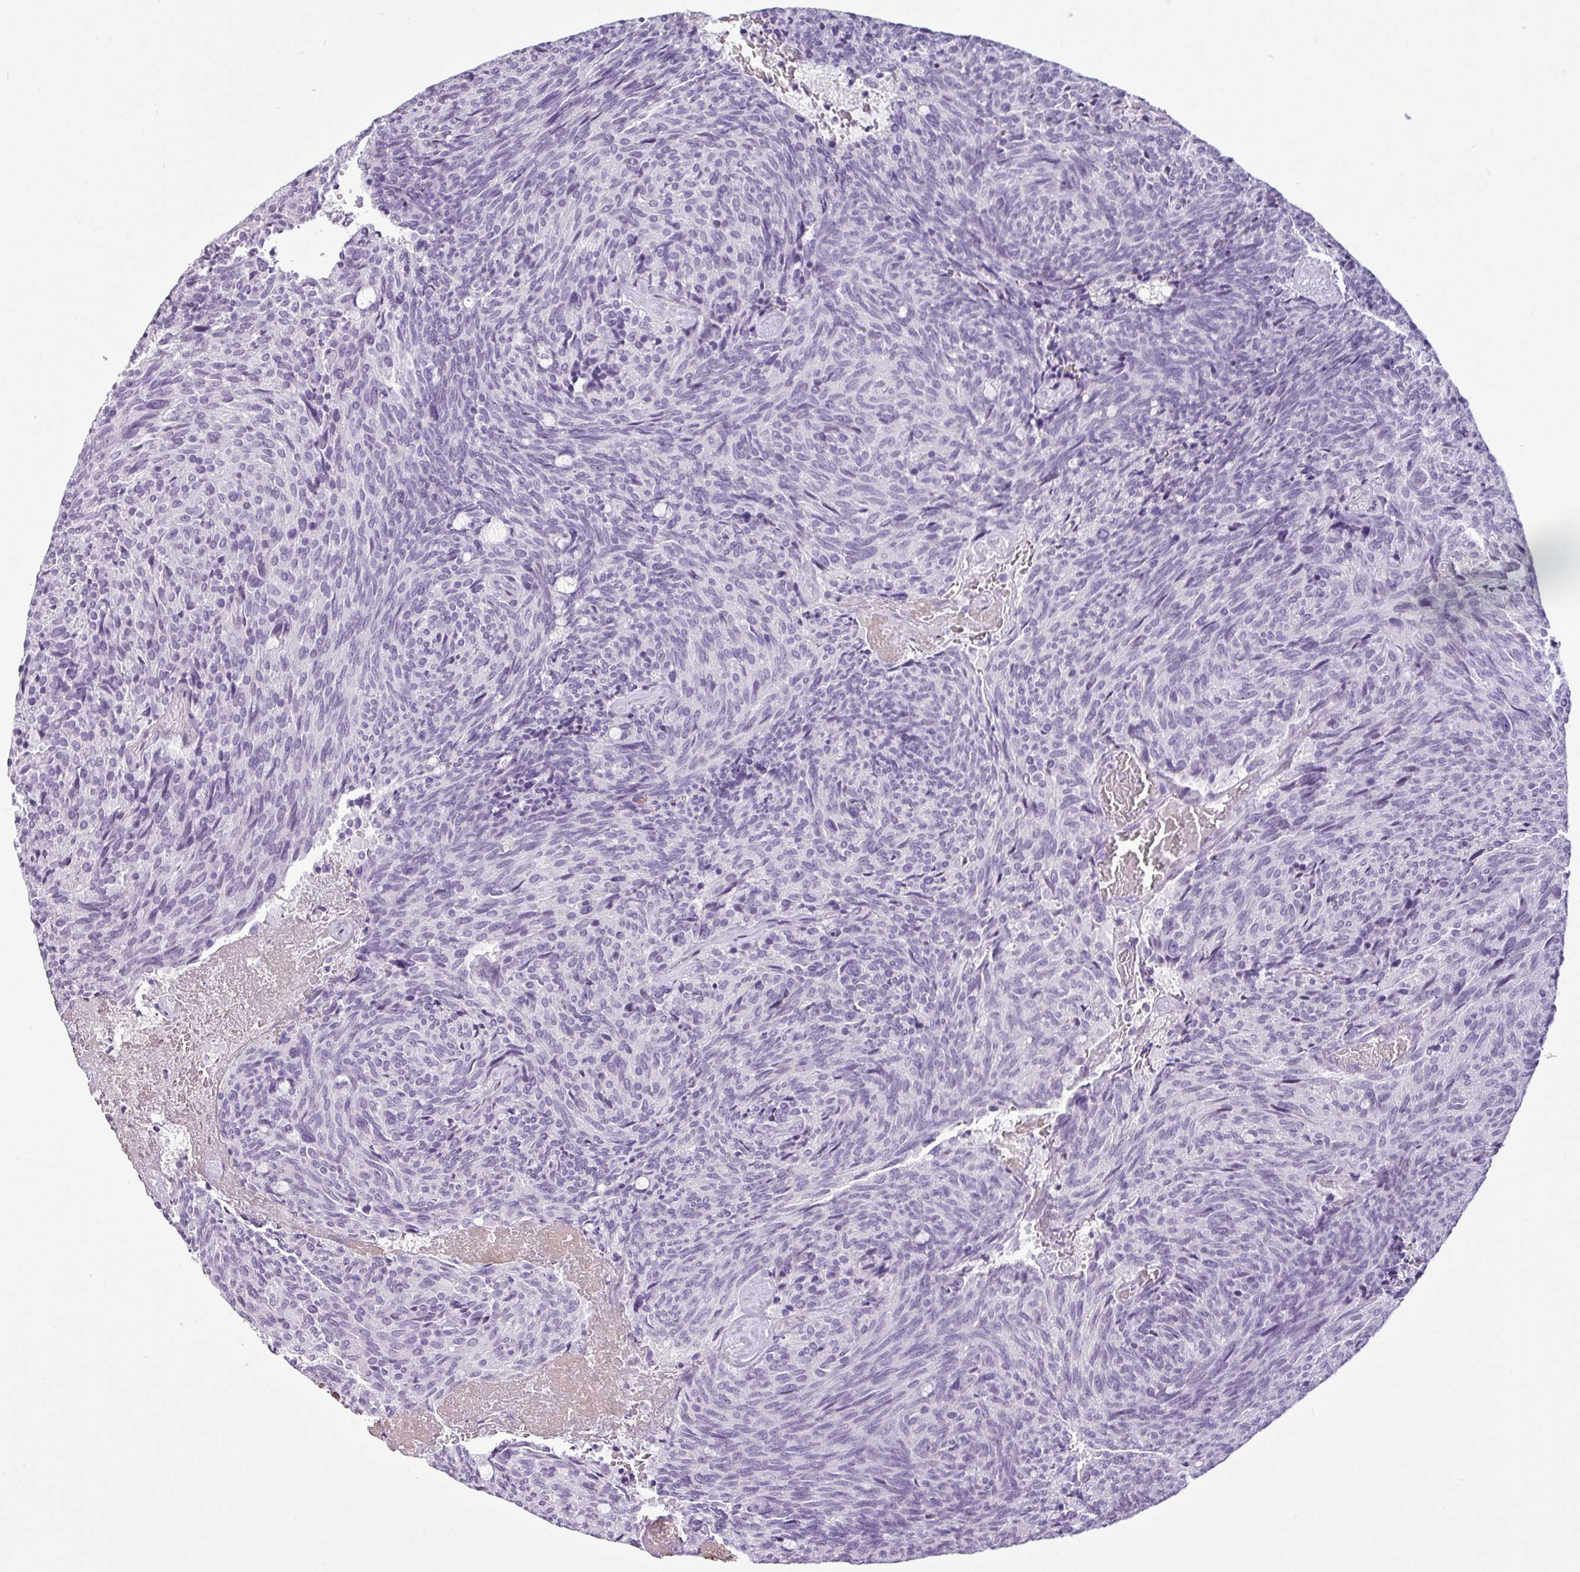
{"staining": {"intensity": "negative", "quantity": "none", "location": "none"}, "tissue": "carcinoid", "cell_type": "Tumor cells", "image_type": "cancer", "snomed": [{"axis": "morphology", "description": "Carcinoid, malignant, NOS"}, {"axis": "topography", "description": "Pancreas"}], "caption": "Tumor cells show no significant expression in carcinoid. (DAB (3,3'-diaminobenzidine) immunohistochemistry, high magnification).", "gene": "CDH16", "patient": {"sex": "female", "age": 54}}